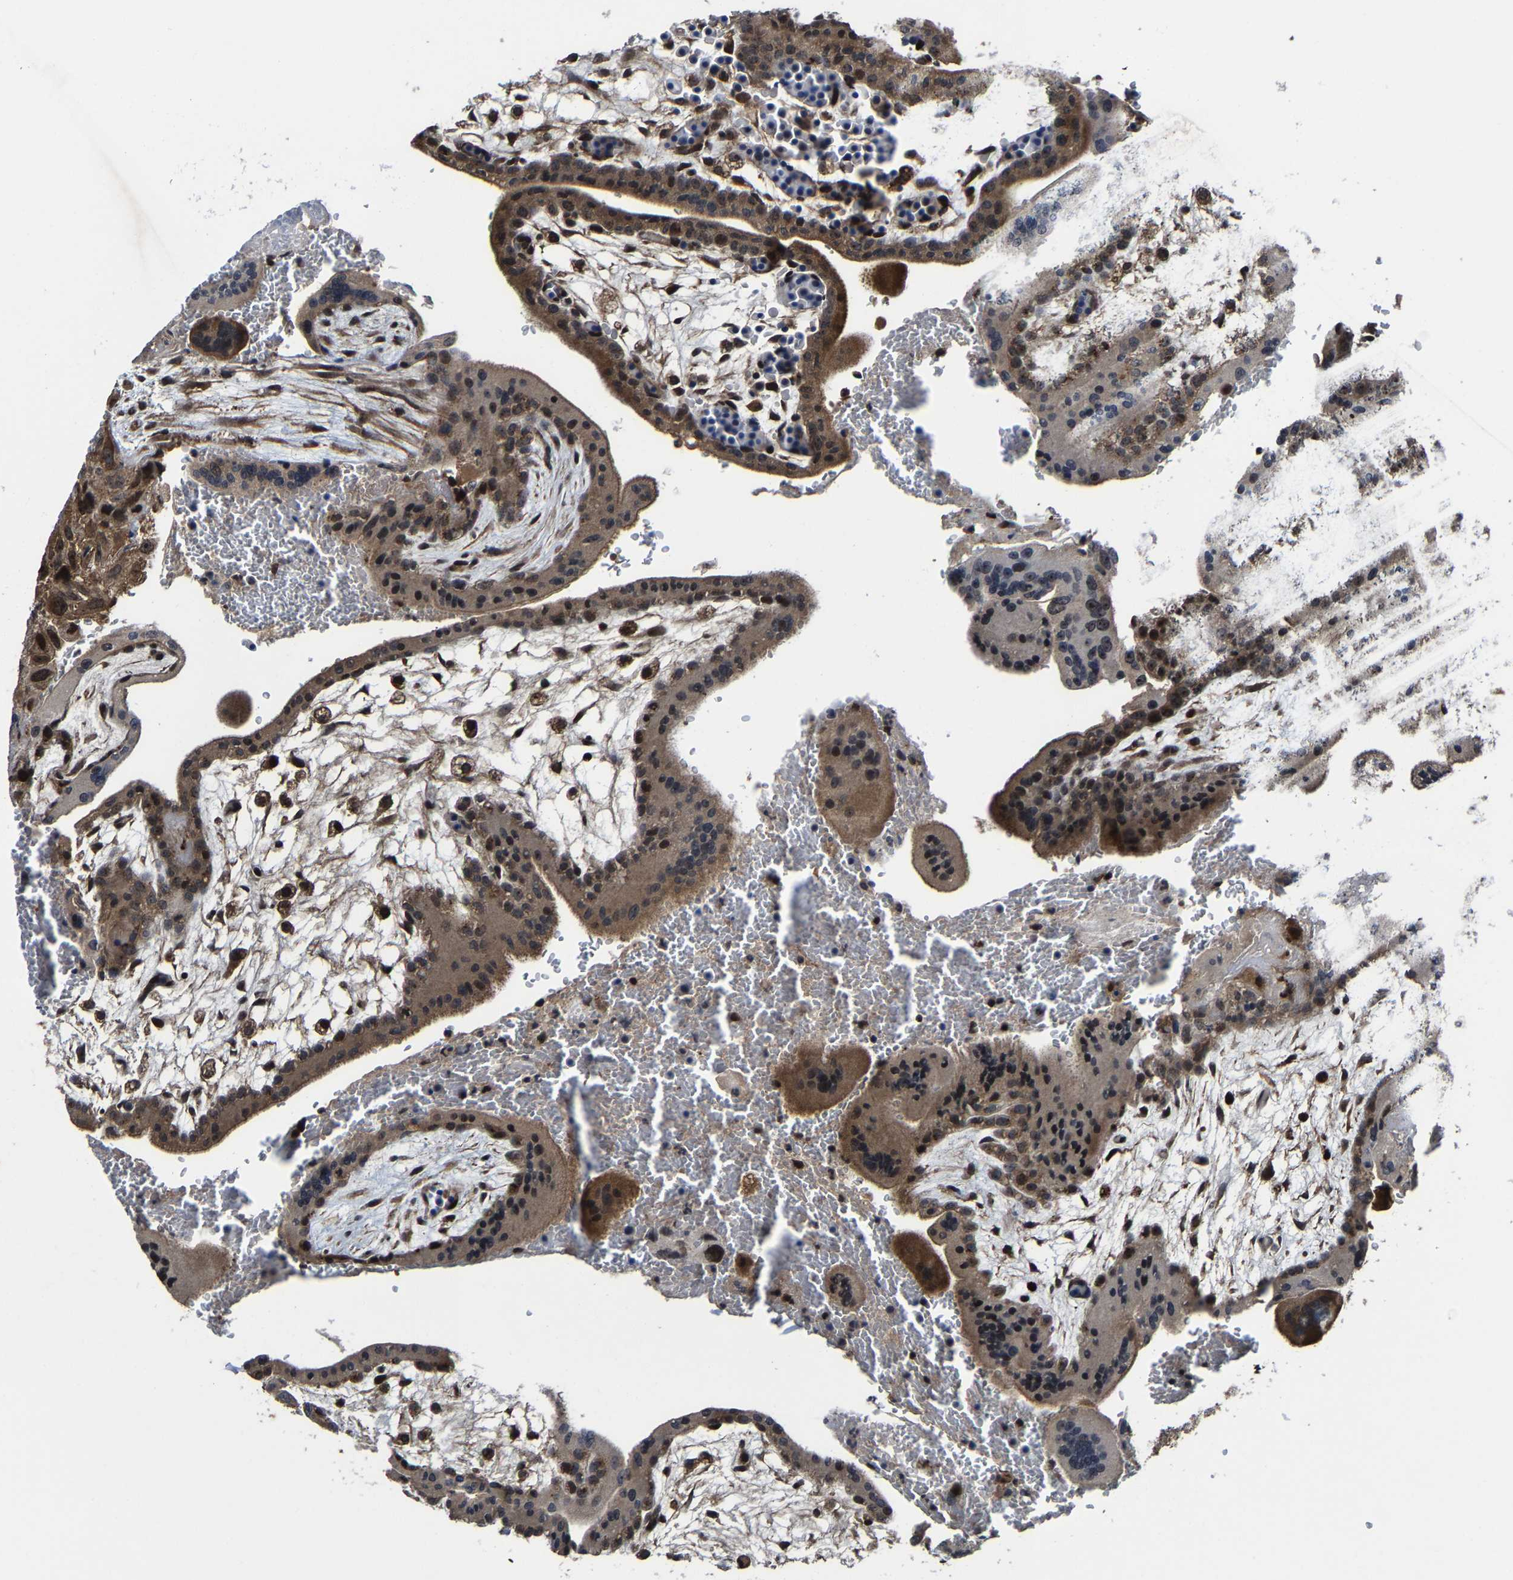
{"staining": {"intensity": "strong", "quantity": ">75%", "location": "cytoplasmic/membranous,nuclear"}, "tissue": "placenta", "cell_type": "Decidual cells", "image_type": "normal", "snomed": [{"axis": "morphology", "description": "Normal tissue, NOS"}, {"axis": "topography", "description": "Placenta"}], "caption": "Decidual cells reveal high levels of strong cytoplasmic/membranous,nuclear staining in approximately >75% of cells in benign human placenta.", "gene": "ZCCHC7", "patient": {"sex": "female", "age": 35}}